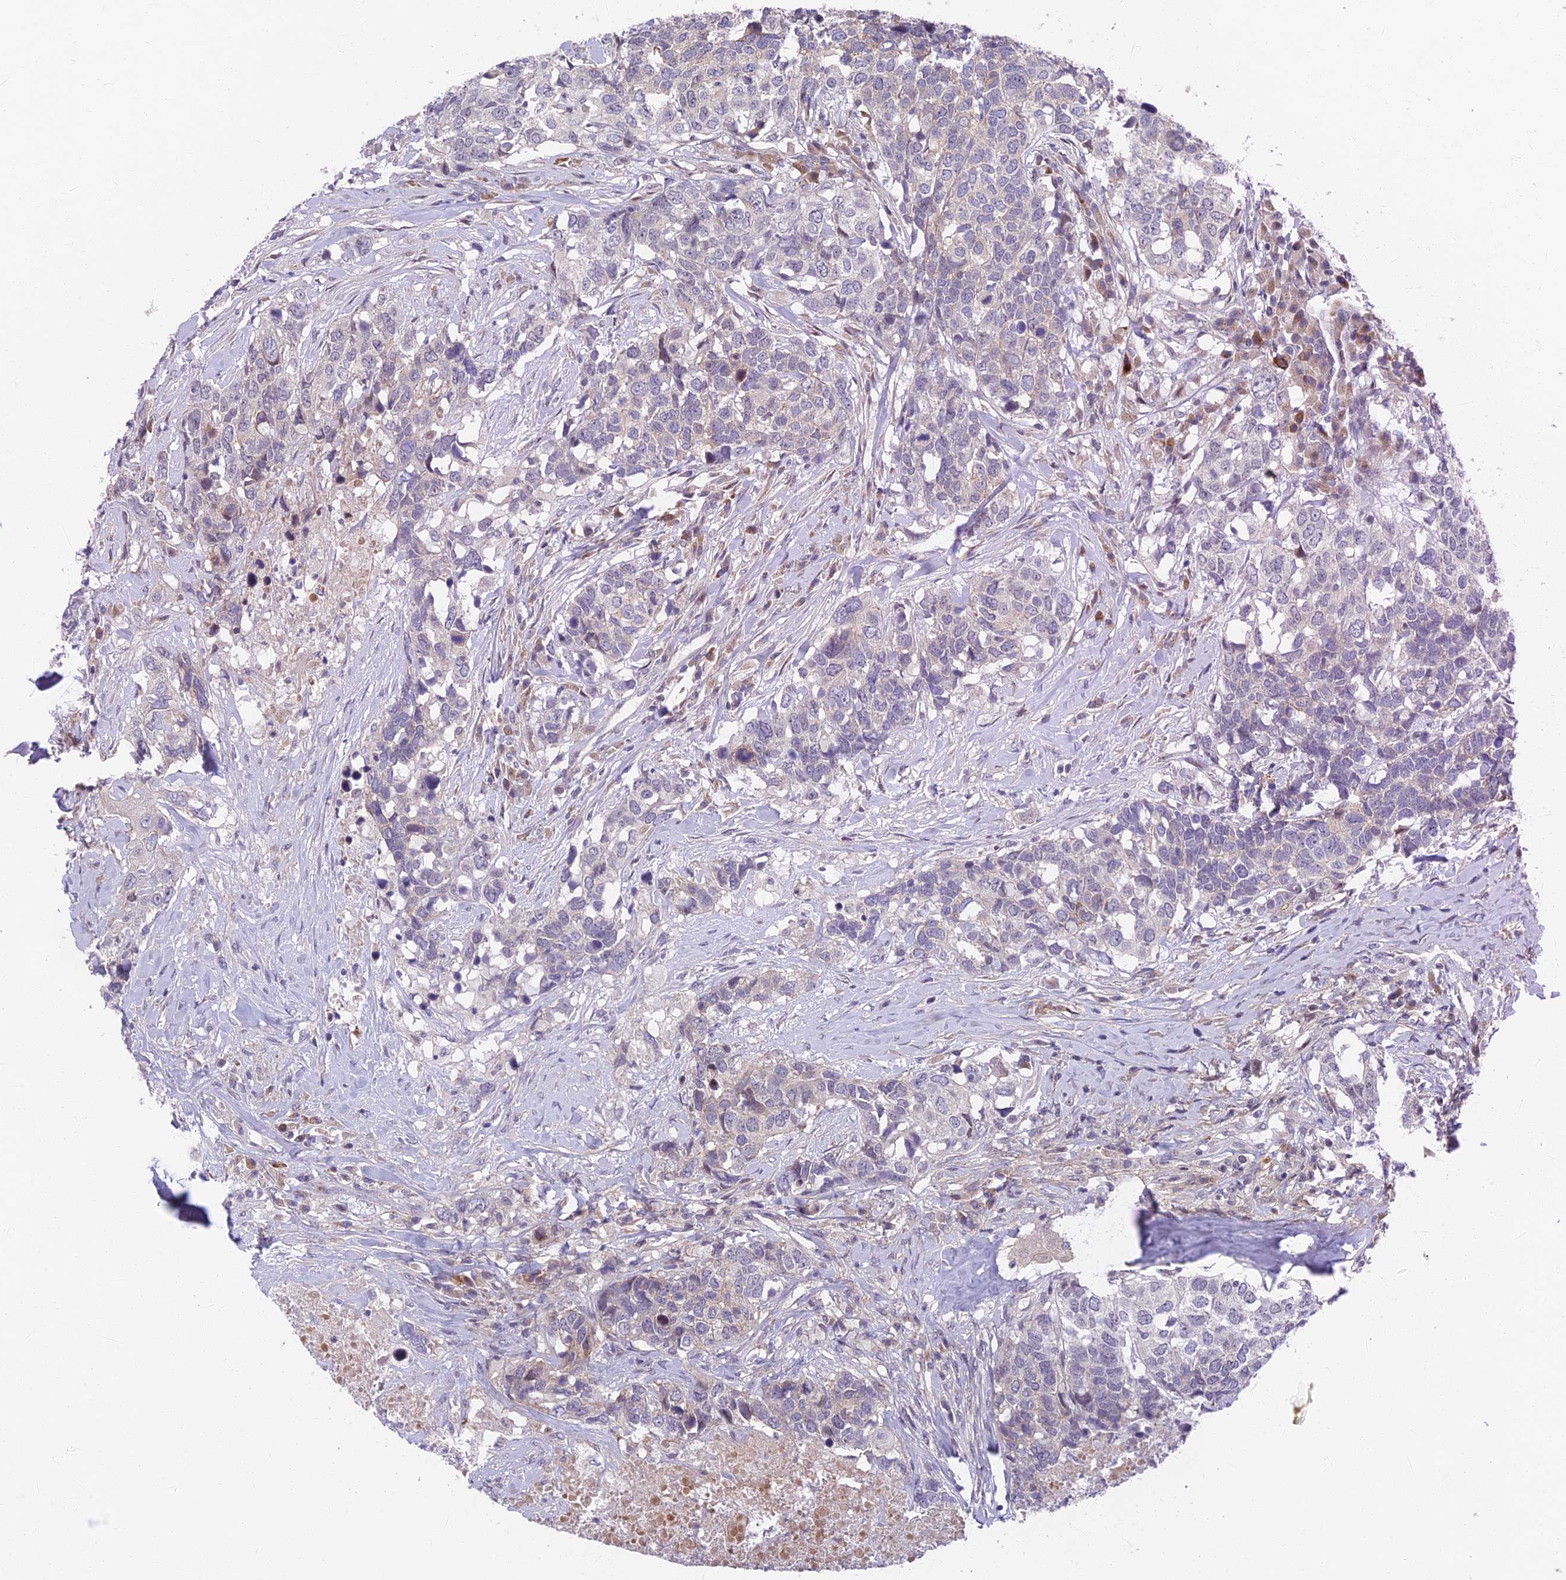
{"staining": {"intensity": "negative", "quantity": "none", "location": "none"}, "tissue": "head and neck cancer", "cell_type": "Tumor cells", "image_type": "cancer", "snomed": [{"axis": "morphology", "description": "Squamous cell carcinoma, NOS"}, {"axis": "topography", "description": "Head-Neck"}], "caption": "Tumor cells show no significant protein positivity in head and neck squamous cell carcinoma.", "gene": "RHBDL2", "patient": {"sex": "male", "age": 66}}